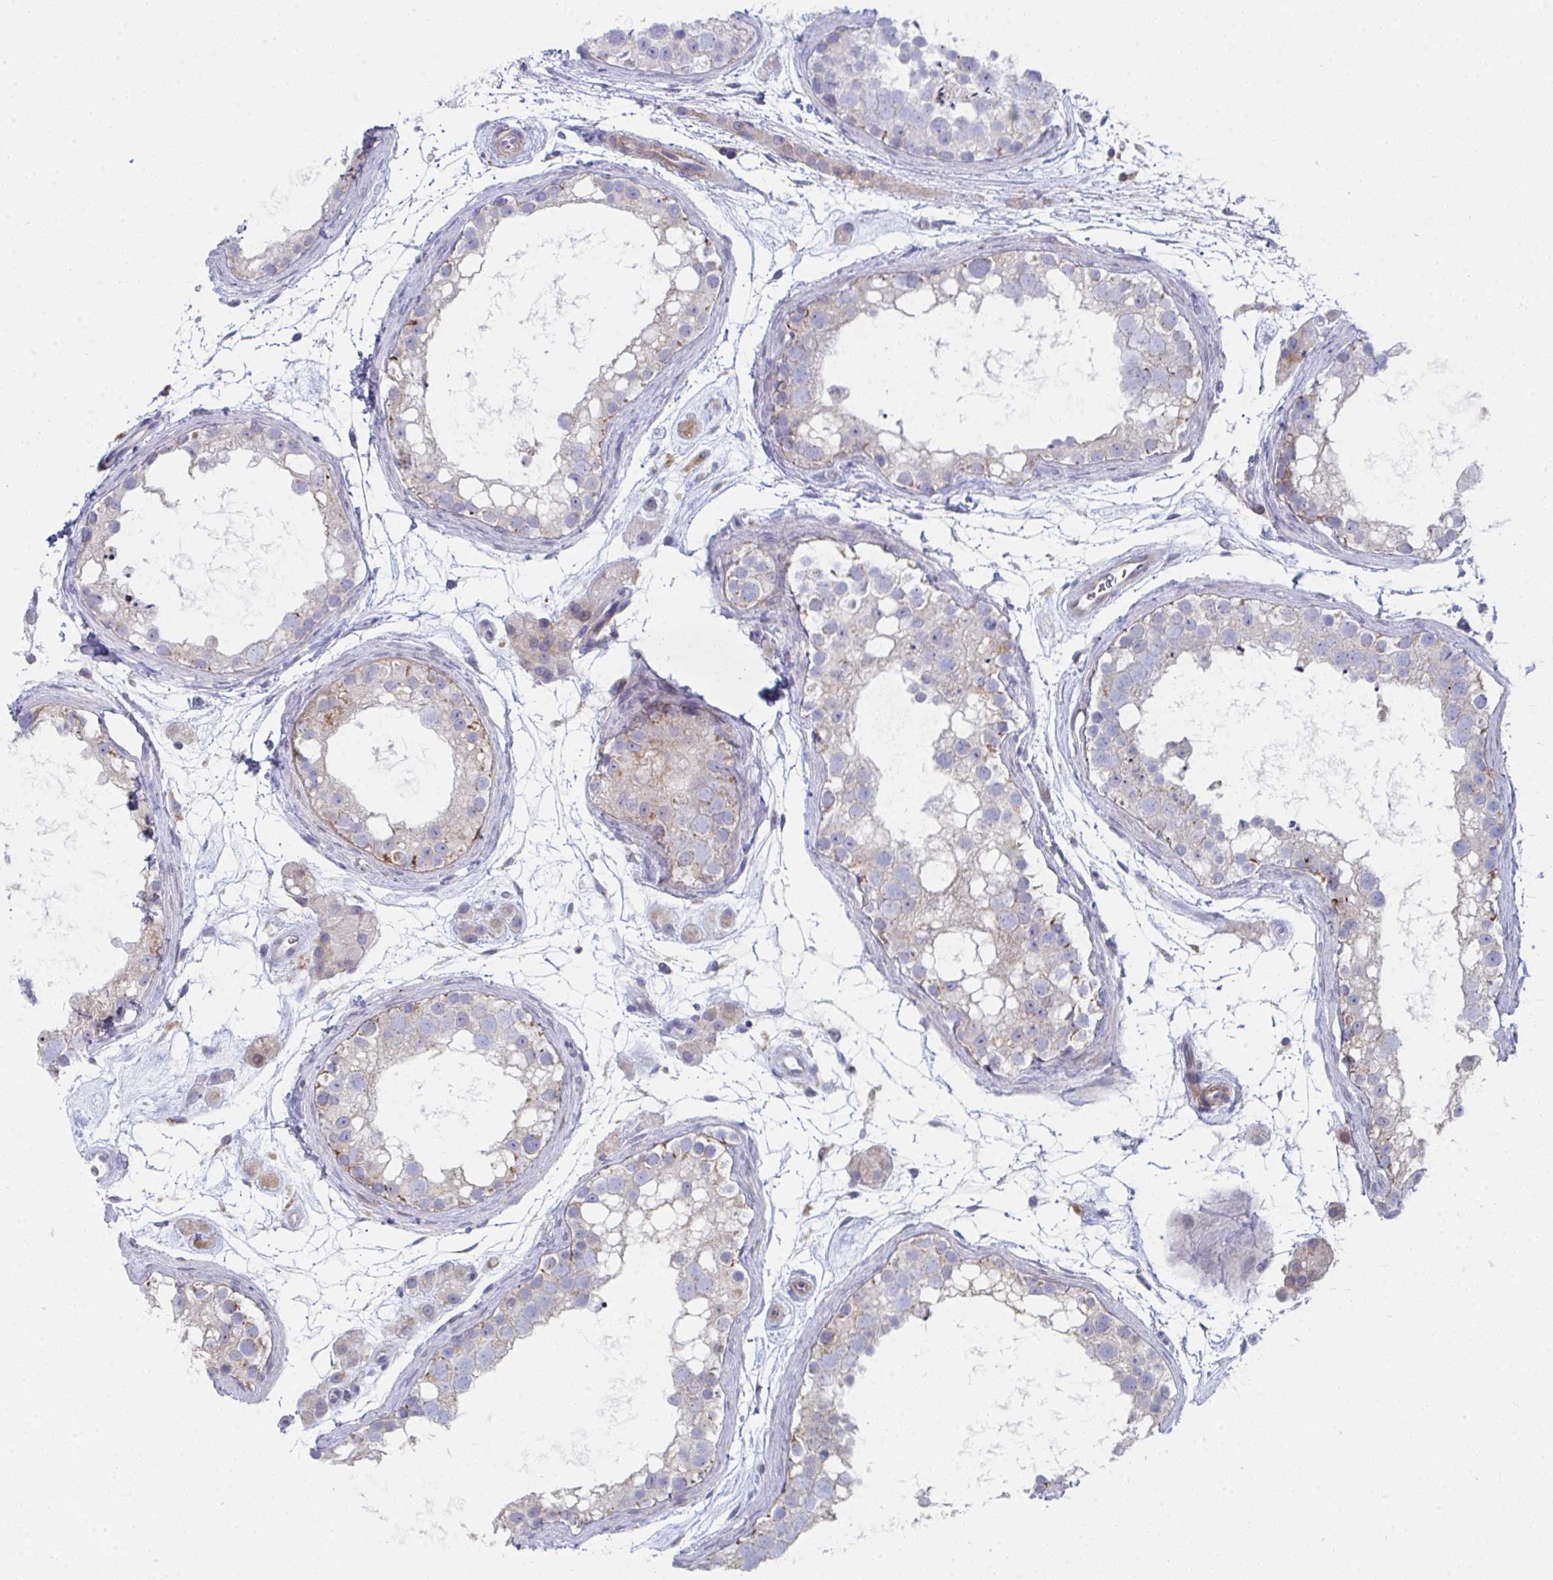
{"staining": {"intensity": "negative", "quantity": "none", "location": "none"}, "tissue": "testis", "cell_type": "Cells in seminiferous ducts", "image_type": "normal", "snomed": [{"axis": "morphology", "description": "Normal tissue, NOS"}, {"axis": "topography", "description": "Testis"}], "caption": "DAB (3,3'-diaminobenzidine) immunohistochemical staining of unremarkable testis shows no significant staining in cells in seminiferous ducts.", "gene": "VWDE", "patient": {"sex": "male", "age": 41}}